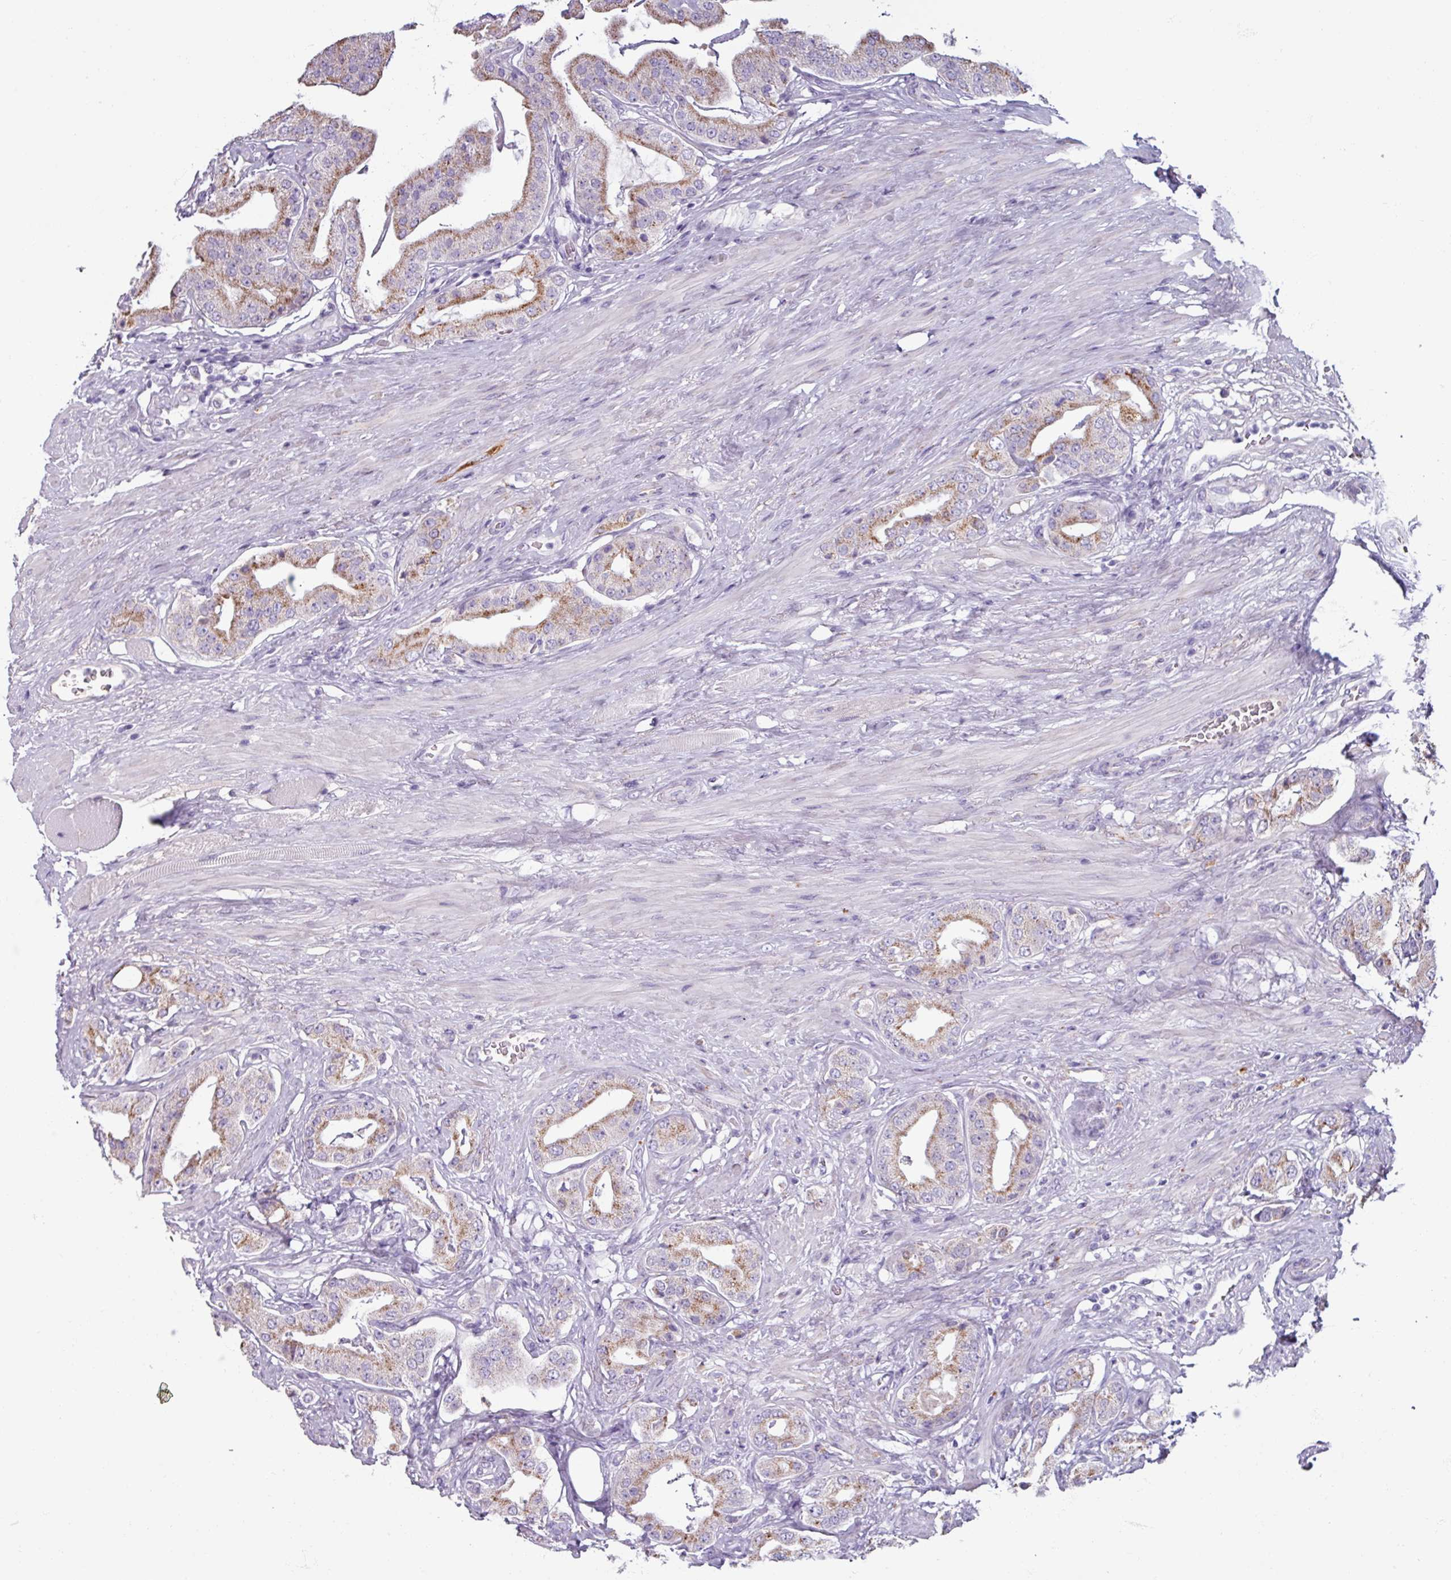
{"staining": {"intensity": "moderate", "quantity": "25%-75%", "location": "cytoplasmic/membranous"}, "tissue": "prostate cancer", "cell_type": "Tumor cells", "image_type": "cancer", "snomed": [{"axis": "morphology", "description": "Adenocarcinoma, High grade"}, {"axis": "topography", "description": "Prostate"}], "caption": "Protein staining demonstrates moderate cytoplasmic/membranous expression in about 25%-75% of tumor cells in prostate cancer (adenocarcinoma (high-grade)).", "gene": "SPESP1", "patient": {"sex": "male", "age": 63}}